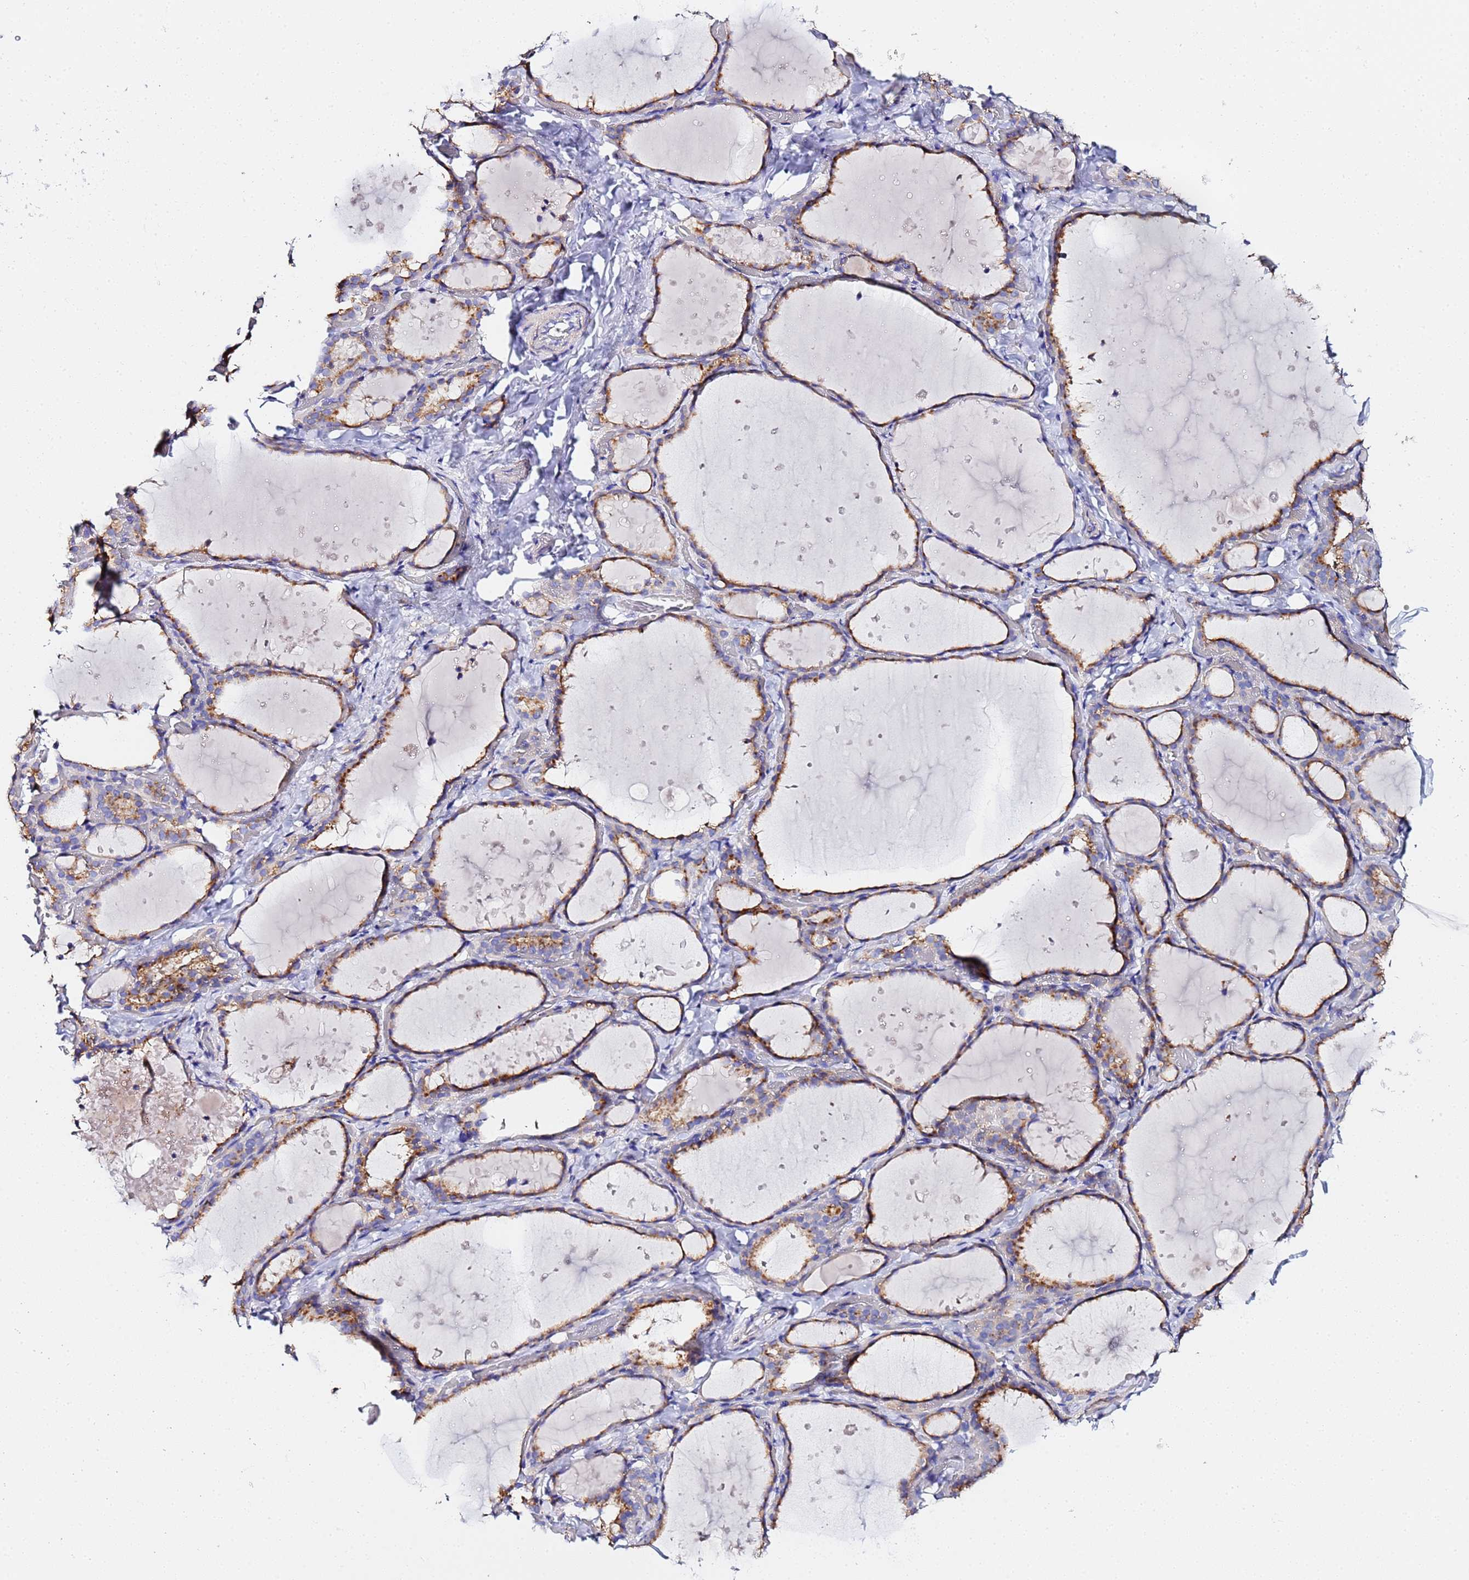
{"staining": {"intensity": "moderate", "quantity": ">75%", "location": "cytoplasmic/membranous"}, "tissue": "thyroid gland", "cell_type": "Glandular cells", "image_type": "normal", "snomed": [{"axis": "morphology", "description": "Normal tissue, NOS"}, {"axis": "topography", "description": "Thyroid gland"}], "caption": "This histopathology image shows IHC staining of unremarkable human thyroid gland, with medium moderate cytoplasmic/membranous expression in about >75% of glandular cells.", "gene": "VTI1B", "patient": {"sex": "female", "age": 44}}